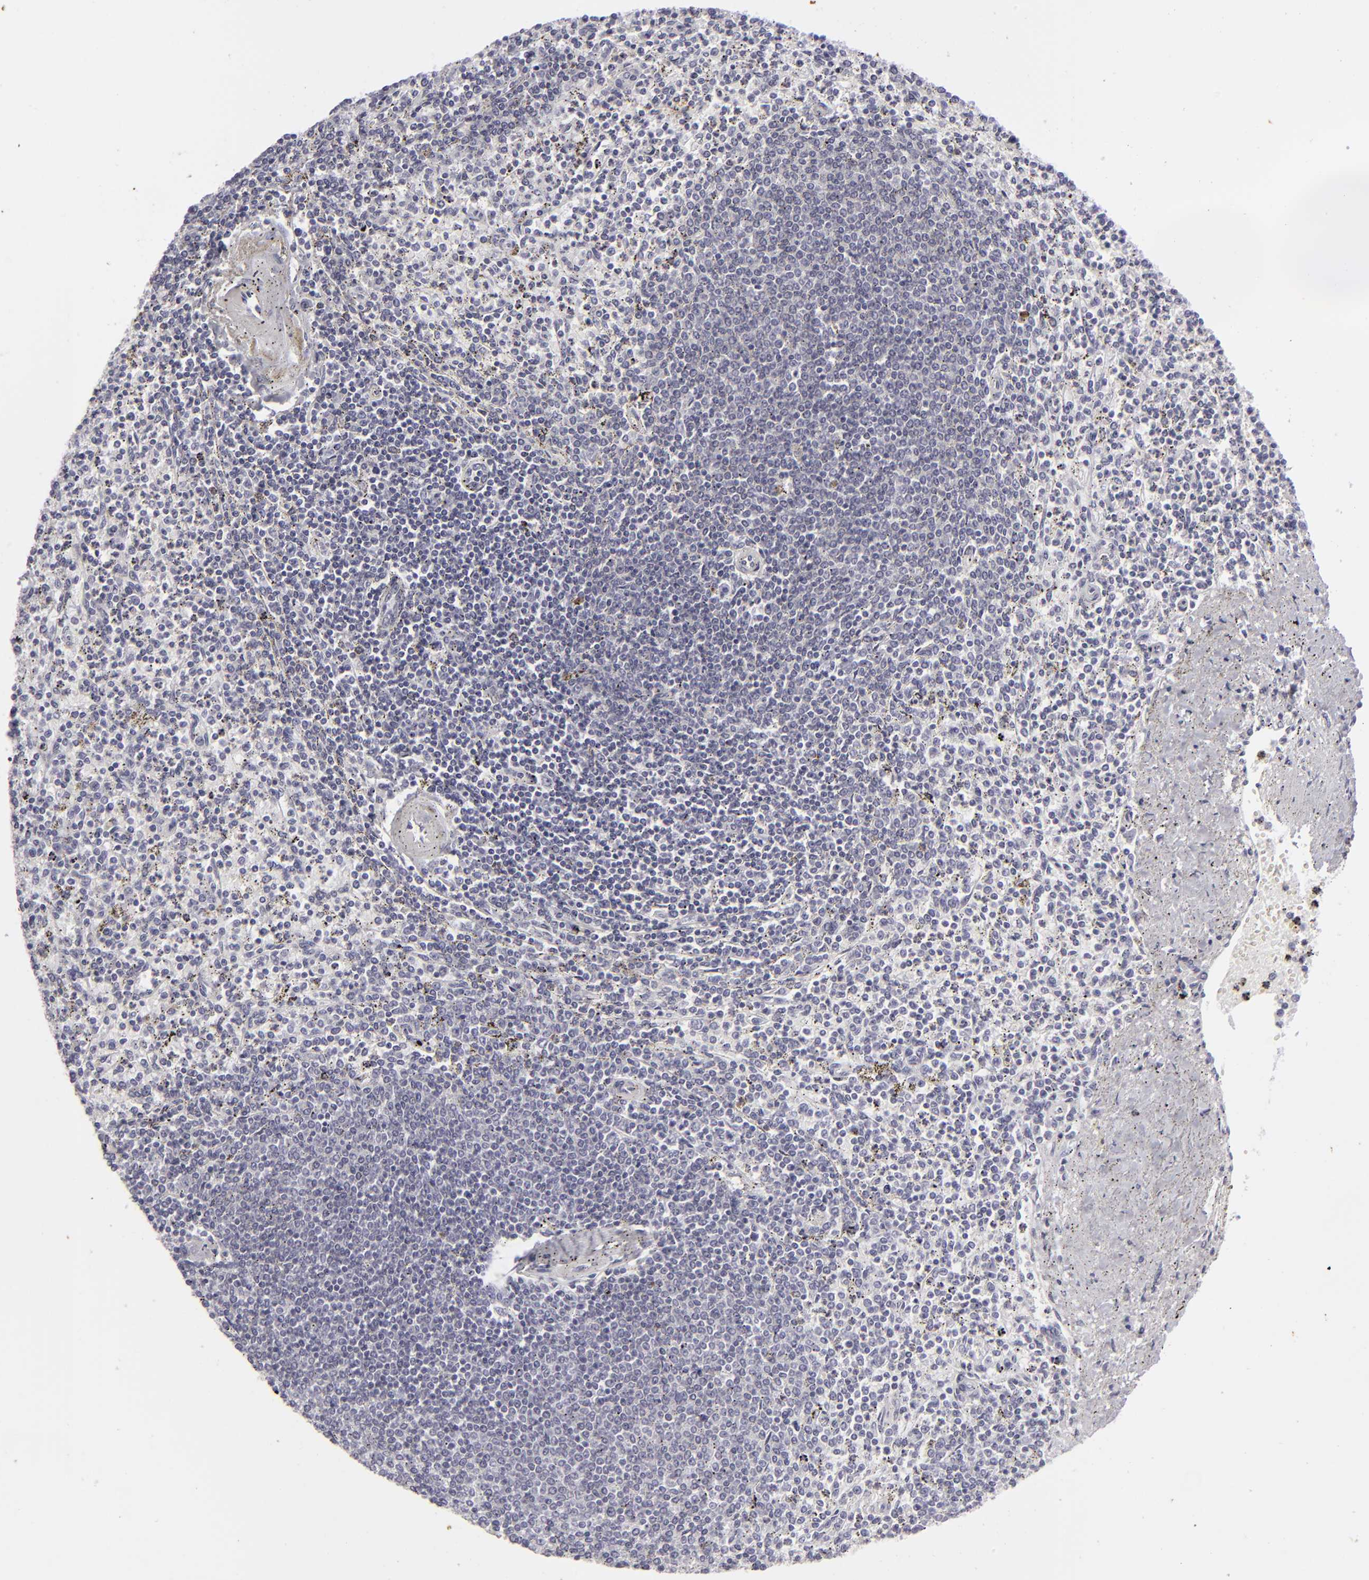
{"staining": {"intensity": "negative", "quantity": "none", "location": "none"}, "tissue": "spleen", "cell_type": "Cells in red pulp", "image_type": "normal", "snomed": [{"axis": "morphology", "description": "Normal tissue, NOS"}, {"axis": "topography", "description": "Spleen"}], "caption": "Immunohistochemical staining of normal spleen shows no significant positivity in cells in red pulp. Nuclei are stained in blue.", "gene": "KRT1", "patient": {"sex": "male", "age": 72}}